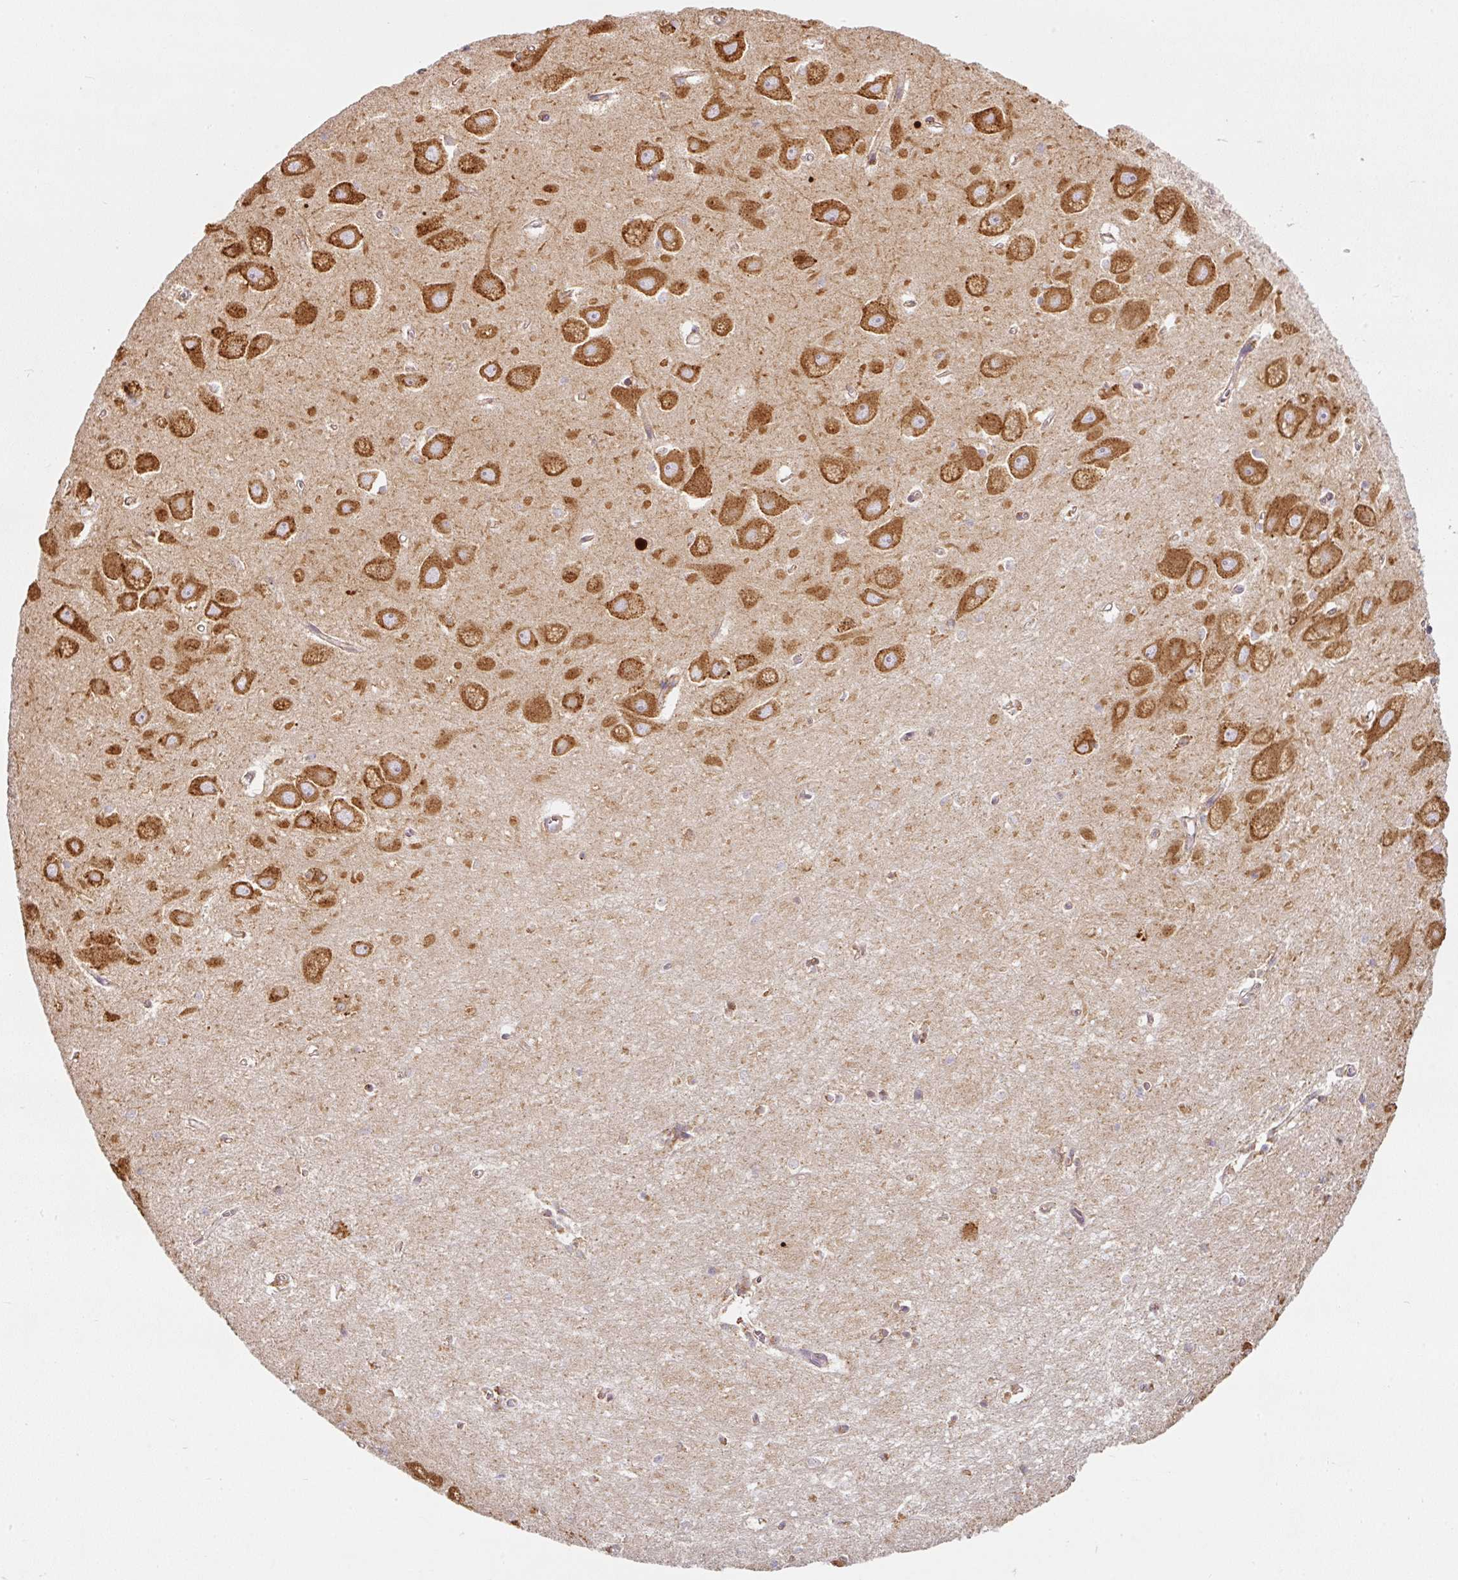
{"staining": {"intensity": "moderate", "quantity": "<25%", "location": "cytoplasmic/membranous"}, "tissue": "hippocampus", "cell_type": "Glial cells", "image_type": "normal", "snomed": [{"axis": "morphology", "description": "Normal tissue, NOS"}, {"axis": "topography", "description": "Hippocampus"}], "caption": "Hippocampus stained with a protein marker displays moderate staining in glial cells.", "gene": "MORN4", "patient": {"sex": "female", "age": 64}}